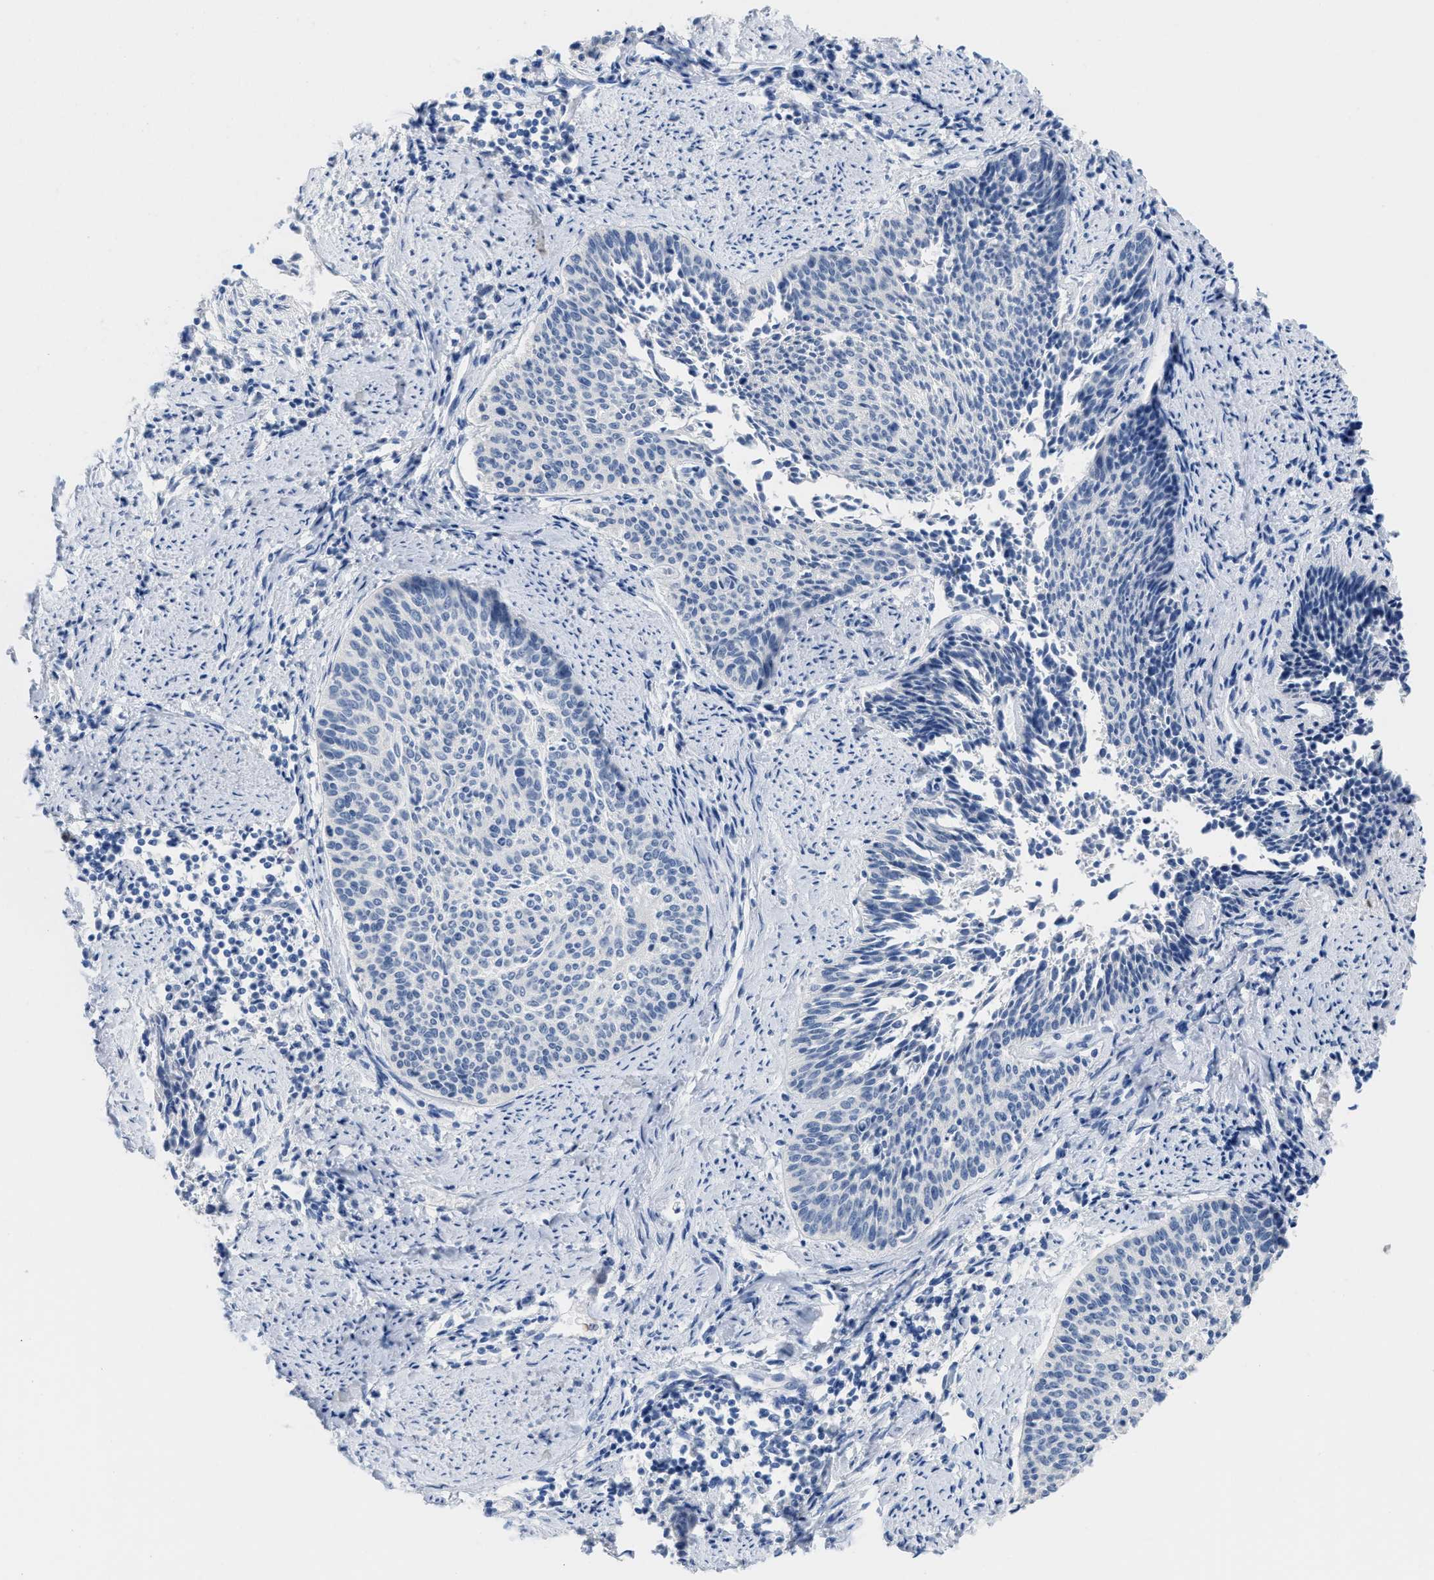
{"staining": {"intensity": "negative", "quantity": "none", "location": "none"}, "tissue": "cervical cancer", "cell_type": "Tumor cells", "image_type": "cancer", "snomed": [{"axis": "morphology", "description": "Squamous cell carcinoma, NOS"}, {"axis": "topography", "description": "Cervix"}], "caption": "Cervical cancer (squamous cell carcinoma) was stained to show a protein in brown. There is no significant expression in tumor cells.", "gene": "CR1", "patient": {"sex": "female", "age": 55}}